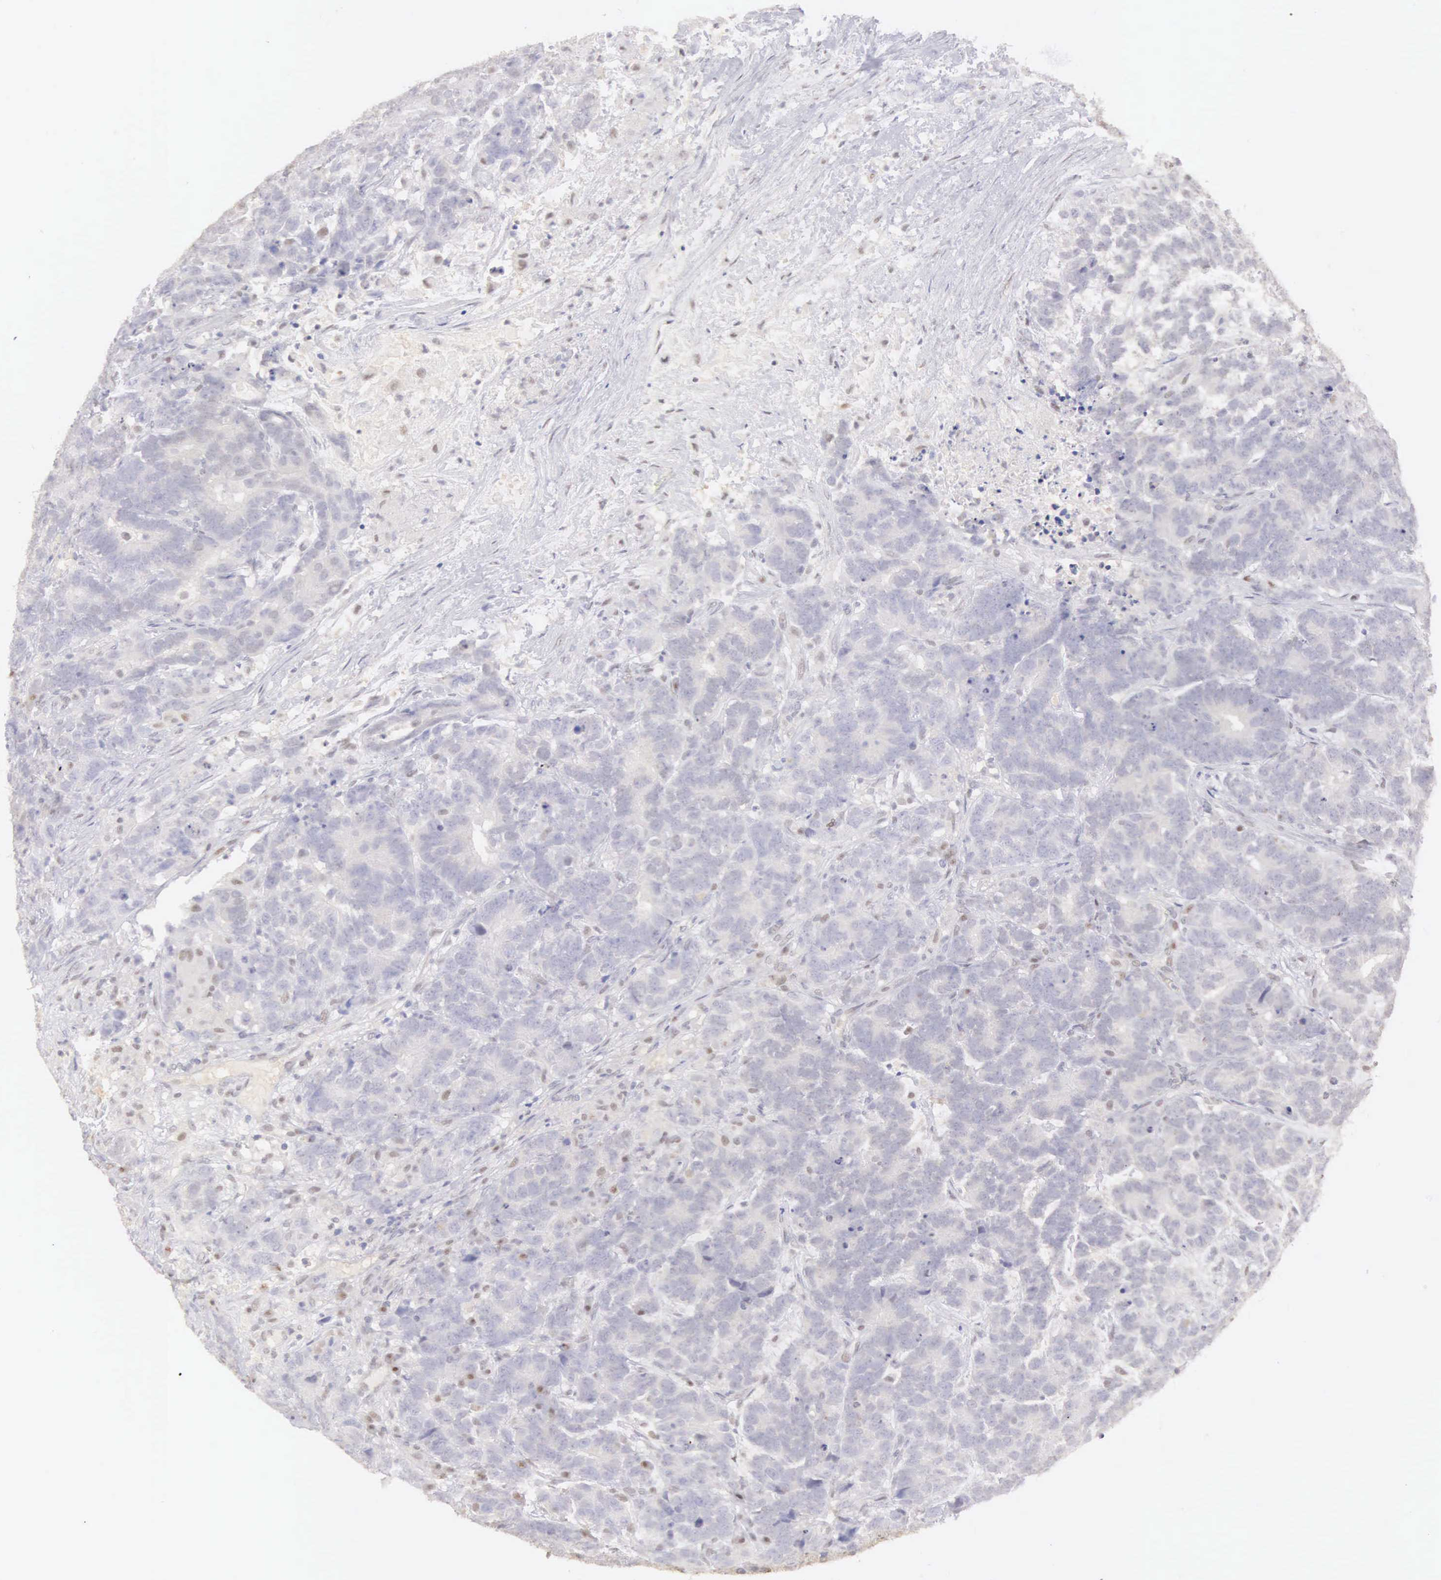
{"staining": {"intensity": "negative", "quantity": "none", "location": "none"}, "tissue": "testis cancer", "cell_type": "Tumor cells", "image_type": "cancer", "snomed": [{"axis": "morphology", "description": "Carcinoma, Embryonal, NOS"}, {"axis": "topography", "description": "Testis"}], "caption": "Human embryonal carcinoma (testis) stained for a protein using immunohistochemistry (IHC) displays no expression in tumor cells.", "gene": "UBA1", "patient": {"sex": "male", "age": 26}}